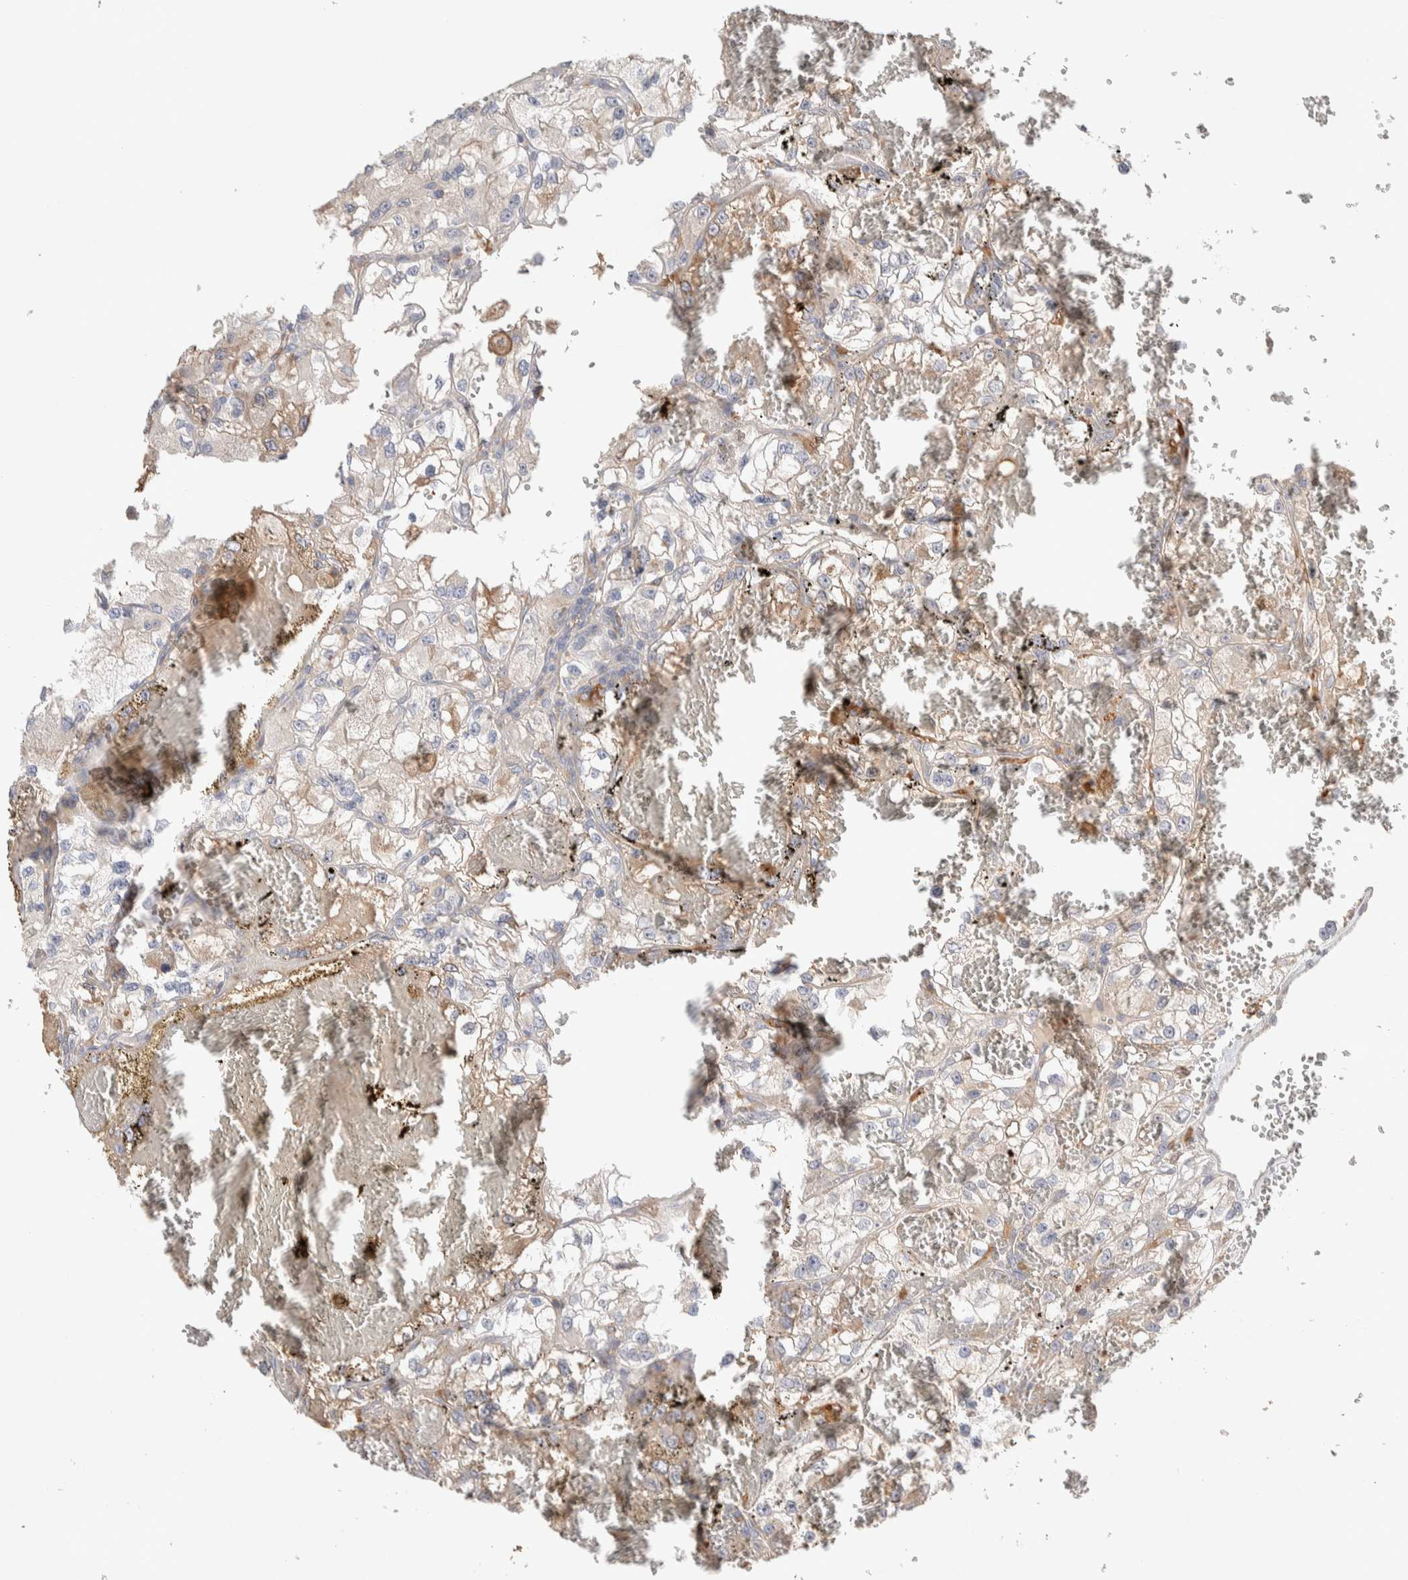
{"staining": {"intensity": "weak", "quantity": "<25%", "location": "cytoplasmic/membranous"}, "tissue": "renal cancer", "cell_type": "Tumor cells", "image_type": "cancer", "snomed": [{"axis": "morphology", "description": "Adenocarcinoma, NOS"}, {"axis": "topography", "description": "Kidney"}], "caption": "Micrograph shows no protein expression in tumor cells of renal adenocarcinoma tissue.", "gene": "WDR91", "patient": {"sex": "female", "age": 57}}